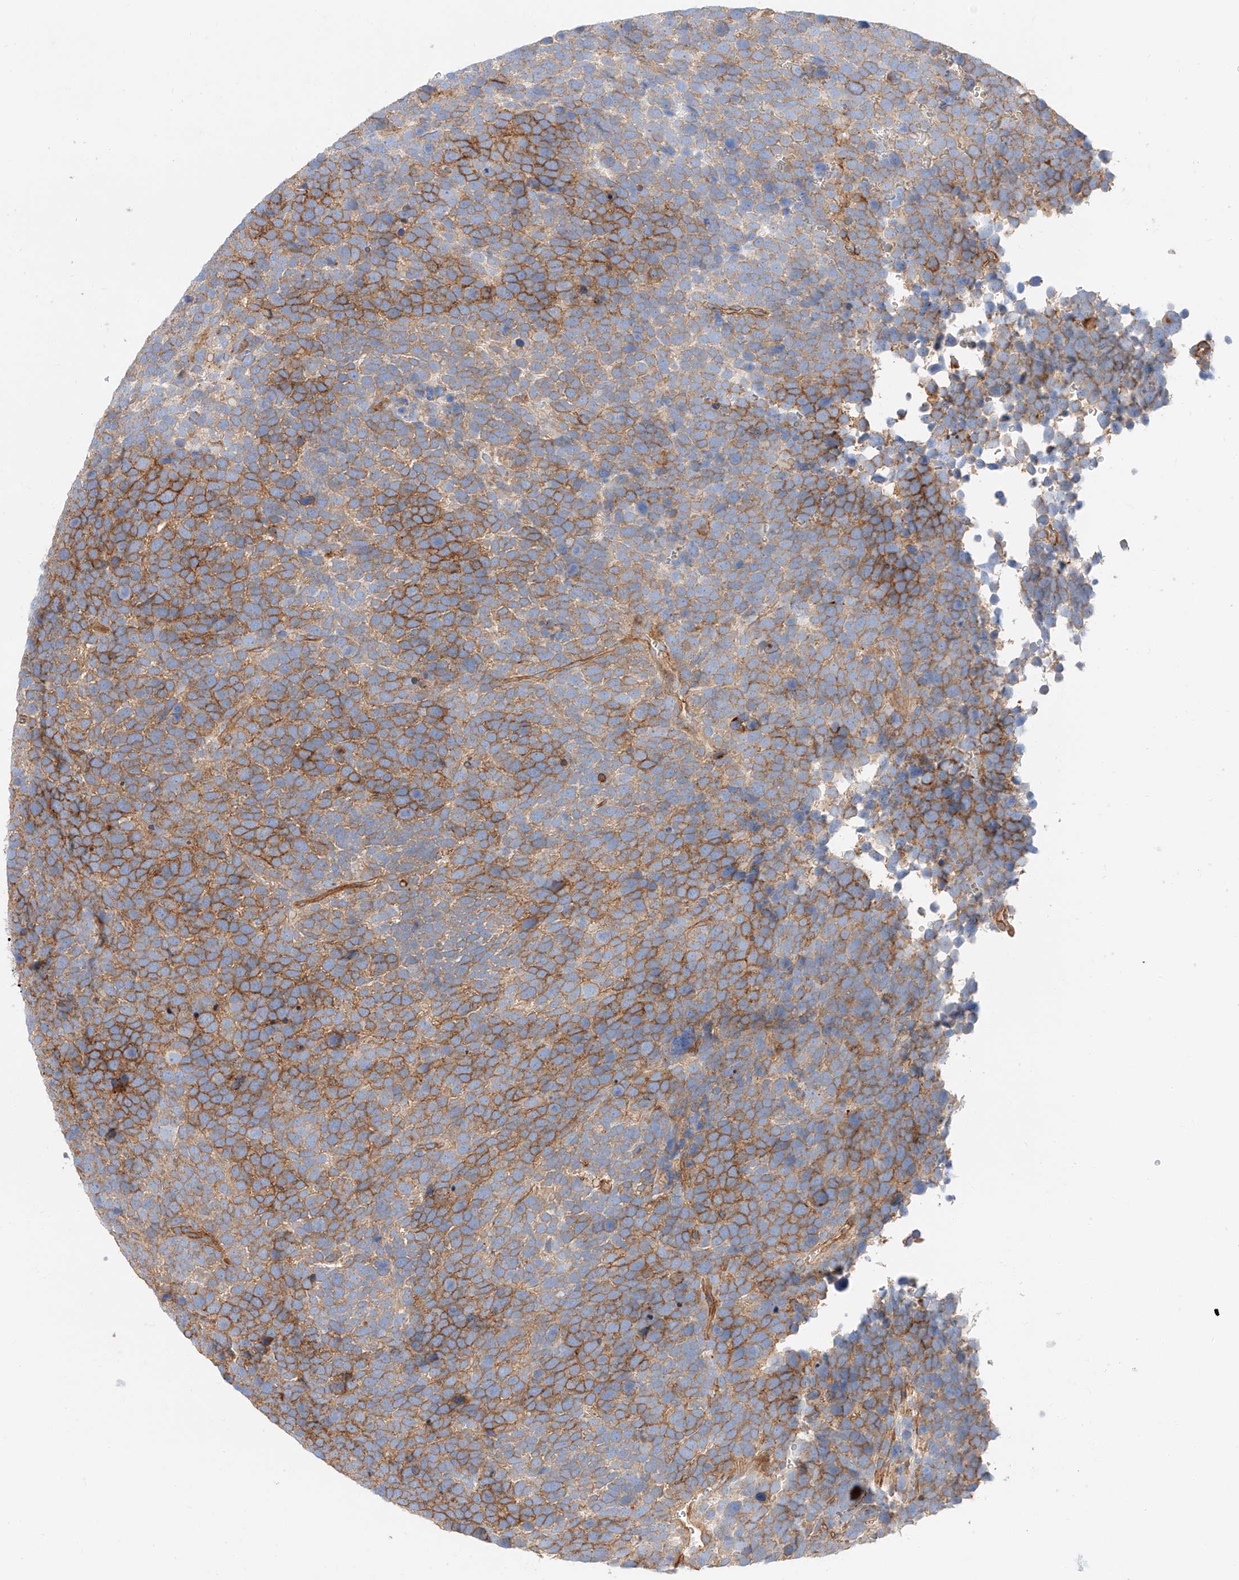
{"staining": {"intensity": "moderate", "quantity": ">75%", "location": "cytoplasmic/membranous"}, "tissue": "urothelial cancer", "cell_type": "Tumor cells", "image_type": "cancer", "snomed": [{"axis": "morphology", "description": "Urothelial carcinoma, High grade"}, {"axis": "topography", "description": "Urinary bladder"}], "caption": "Immunohistochemistry (IHC) of urothelial cancer displays medium levels of moderate cytoplasmic/membranous staining in approximately >75% of tumor cells. (IHC, brightfield microscopy, high magnification).", "gene": "HAUS4", "patient": {"sex": "female", "age": 82}}